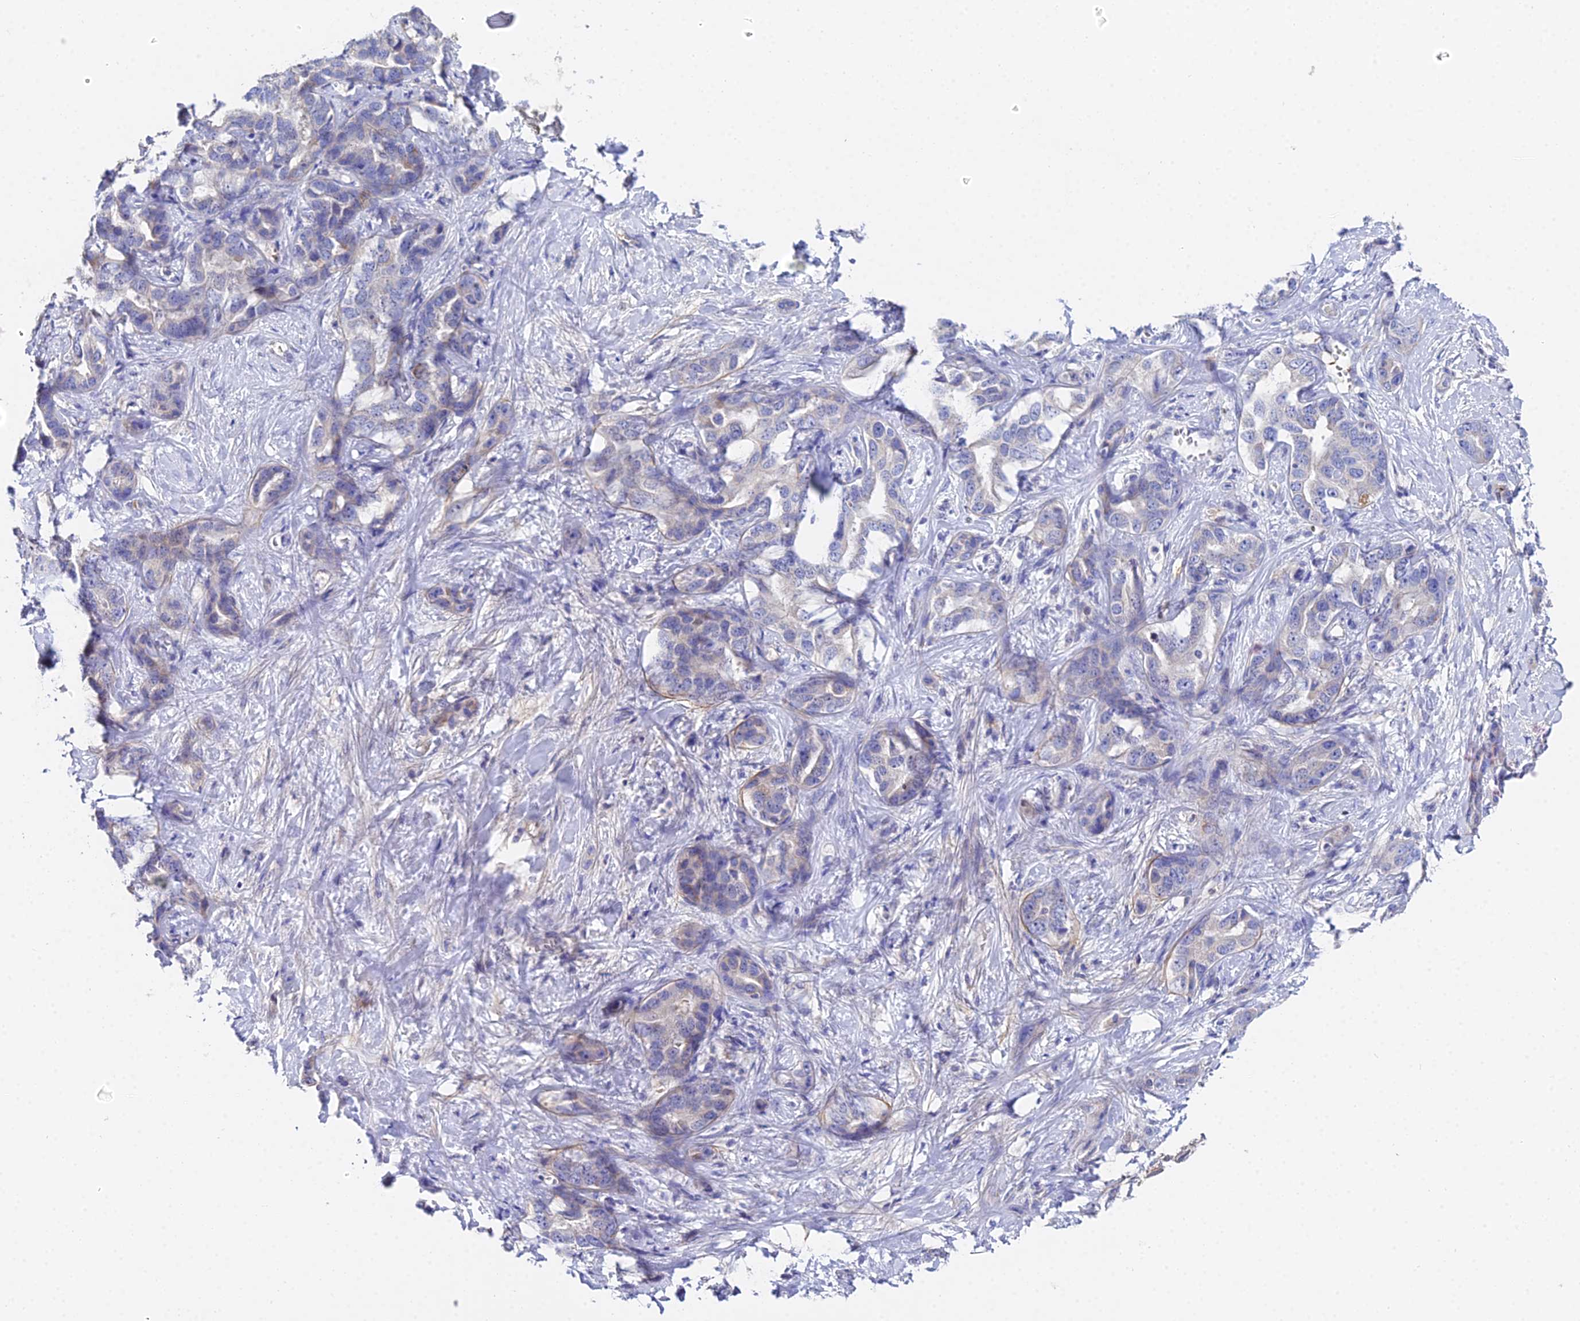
{"staining": {"intensity": "weak", "quantity": "<25%", "location": "cytoplasmic/membranous"}, "tissue": "liver cancer", "cell_type": "Tumor cells", "image_type": "cancer", "snomed": [{"axis": "morphology", "description": "Cholangiocarcinoma"}, {"axis": "topography", "description": "Liver"}], "caption": "An image of human liver cancer (cholangiocarcinoma) is negative for staining in tumor cells. (Stains: DAB (3,3'-diaminobenzidine) IHC with hematoxylin counter stain, Microscopy: brightfield microscopy at high magnification).", "gene": "UBE2L3", "patient": {"sex": "male", "age": 59}}